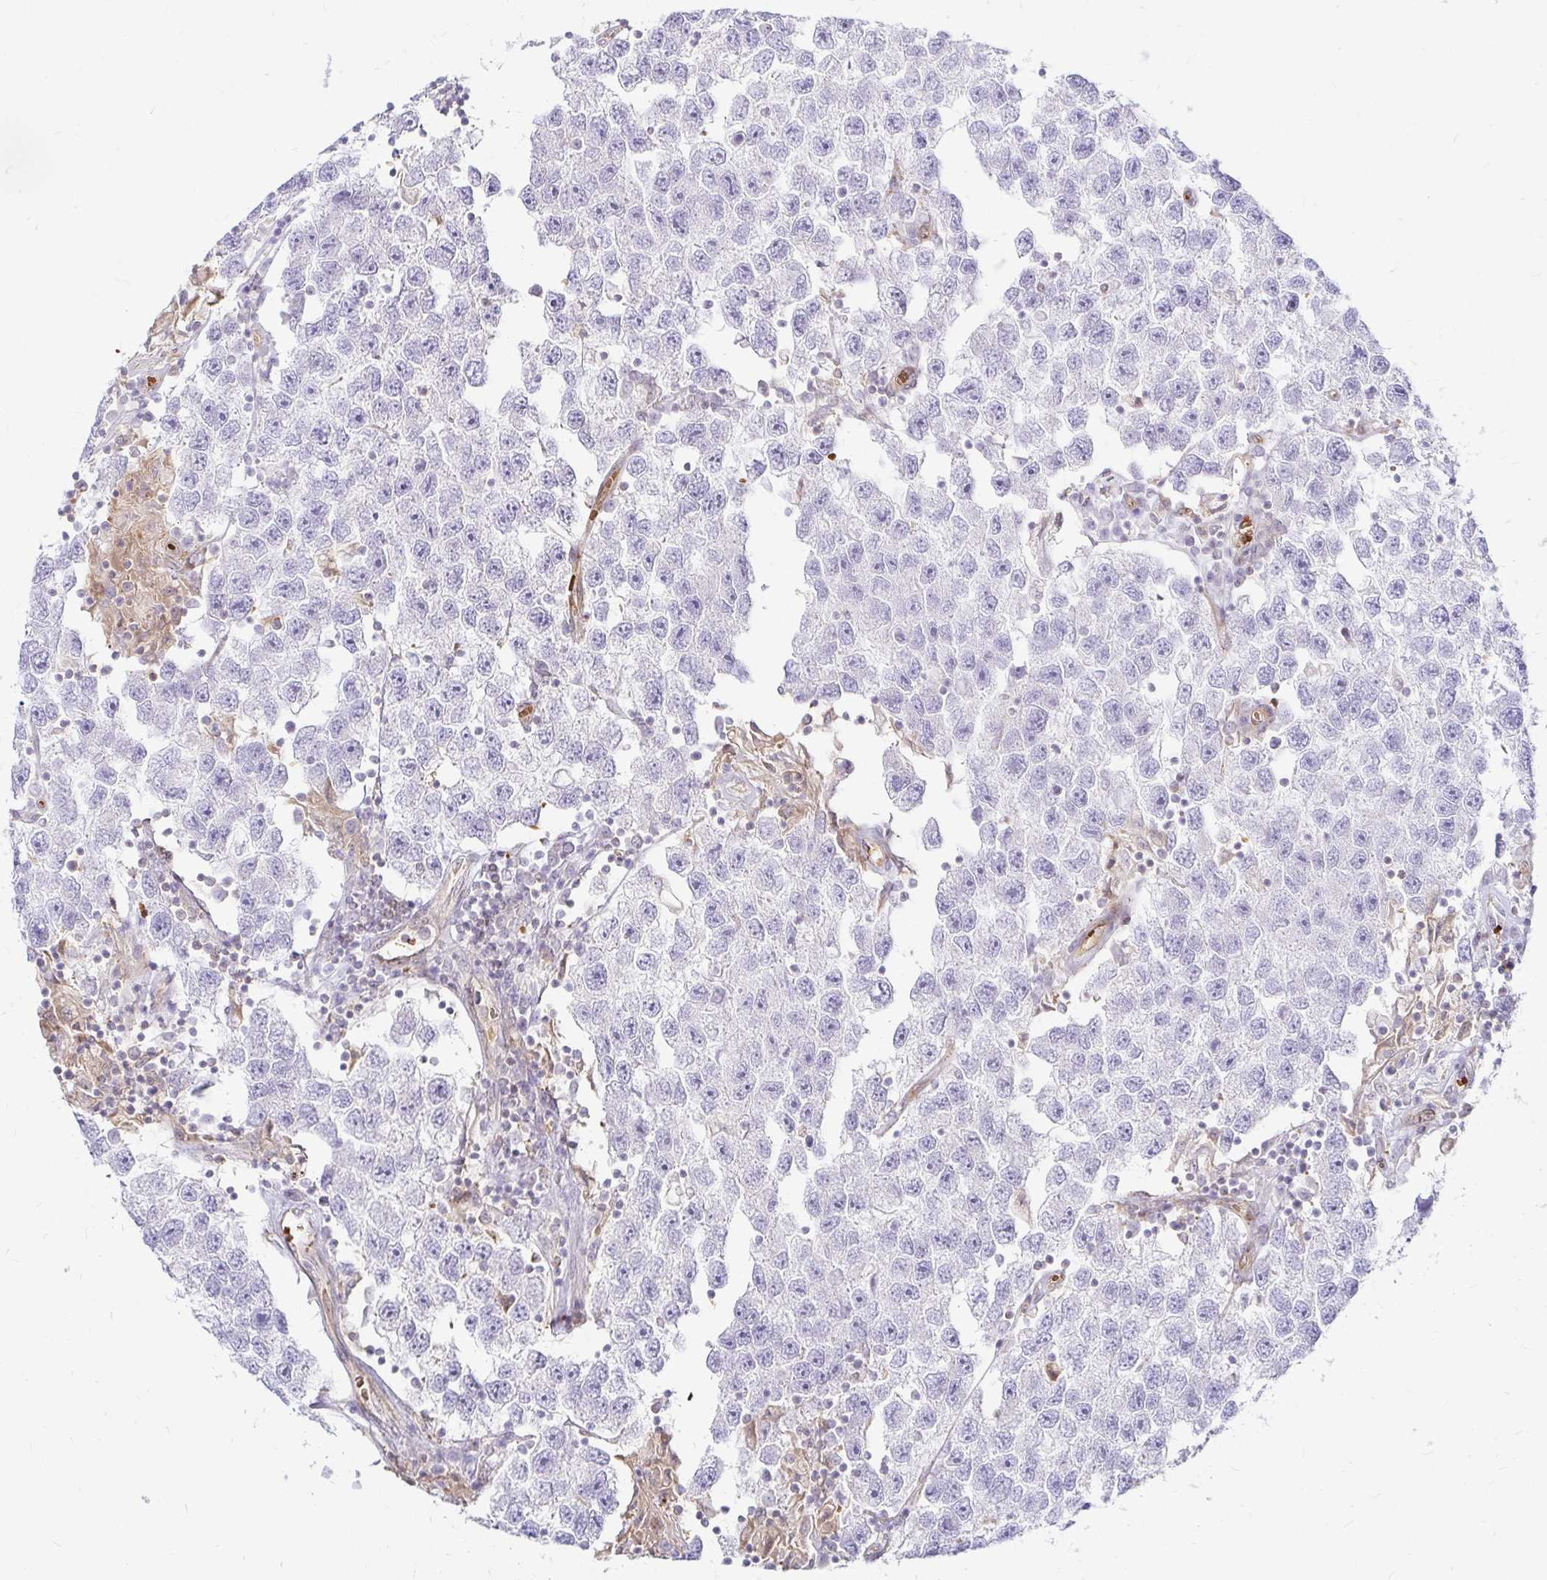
{"staining": {"intensity": "negative", "quantity": "none", "location": "none"}, "tissue": "testis cancer", "cell_type": "Tumor cells", "image_type": "cancer", "snomed": [{"axis": "morphology", "description": "Seminoma, NOS"}, {"axis": "topography", "description": "Testis"}], "caption": "This image is of testis cancer stained with IHC to label a protein in brown with the nuclei are counter-stained blue. There is no expression in tumor cells.", "gene": "CAST", "patient": {"sex": "male", "age": 26}}